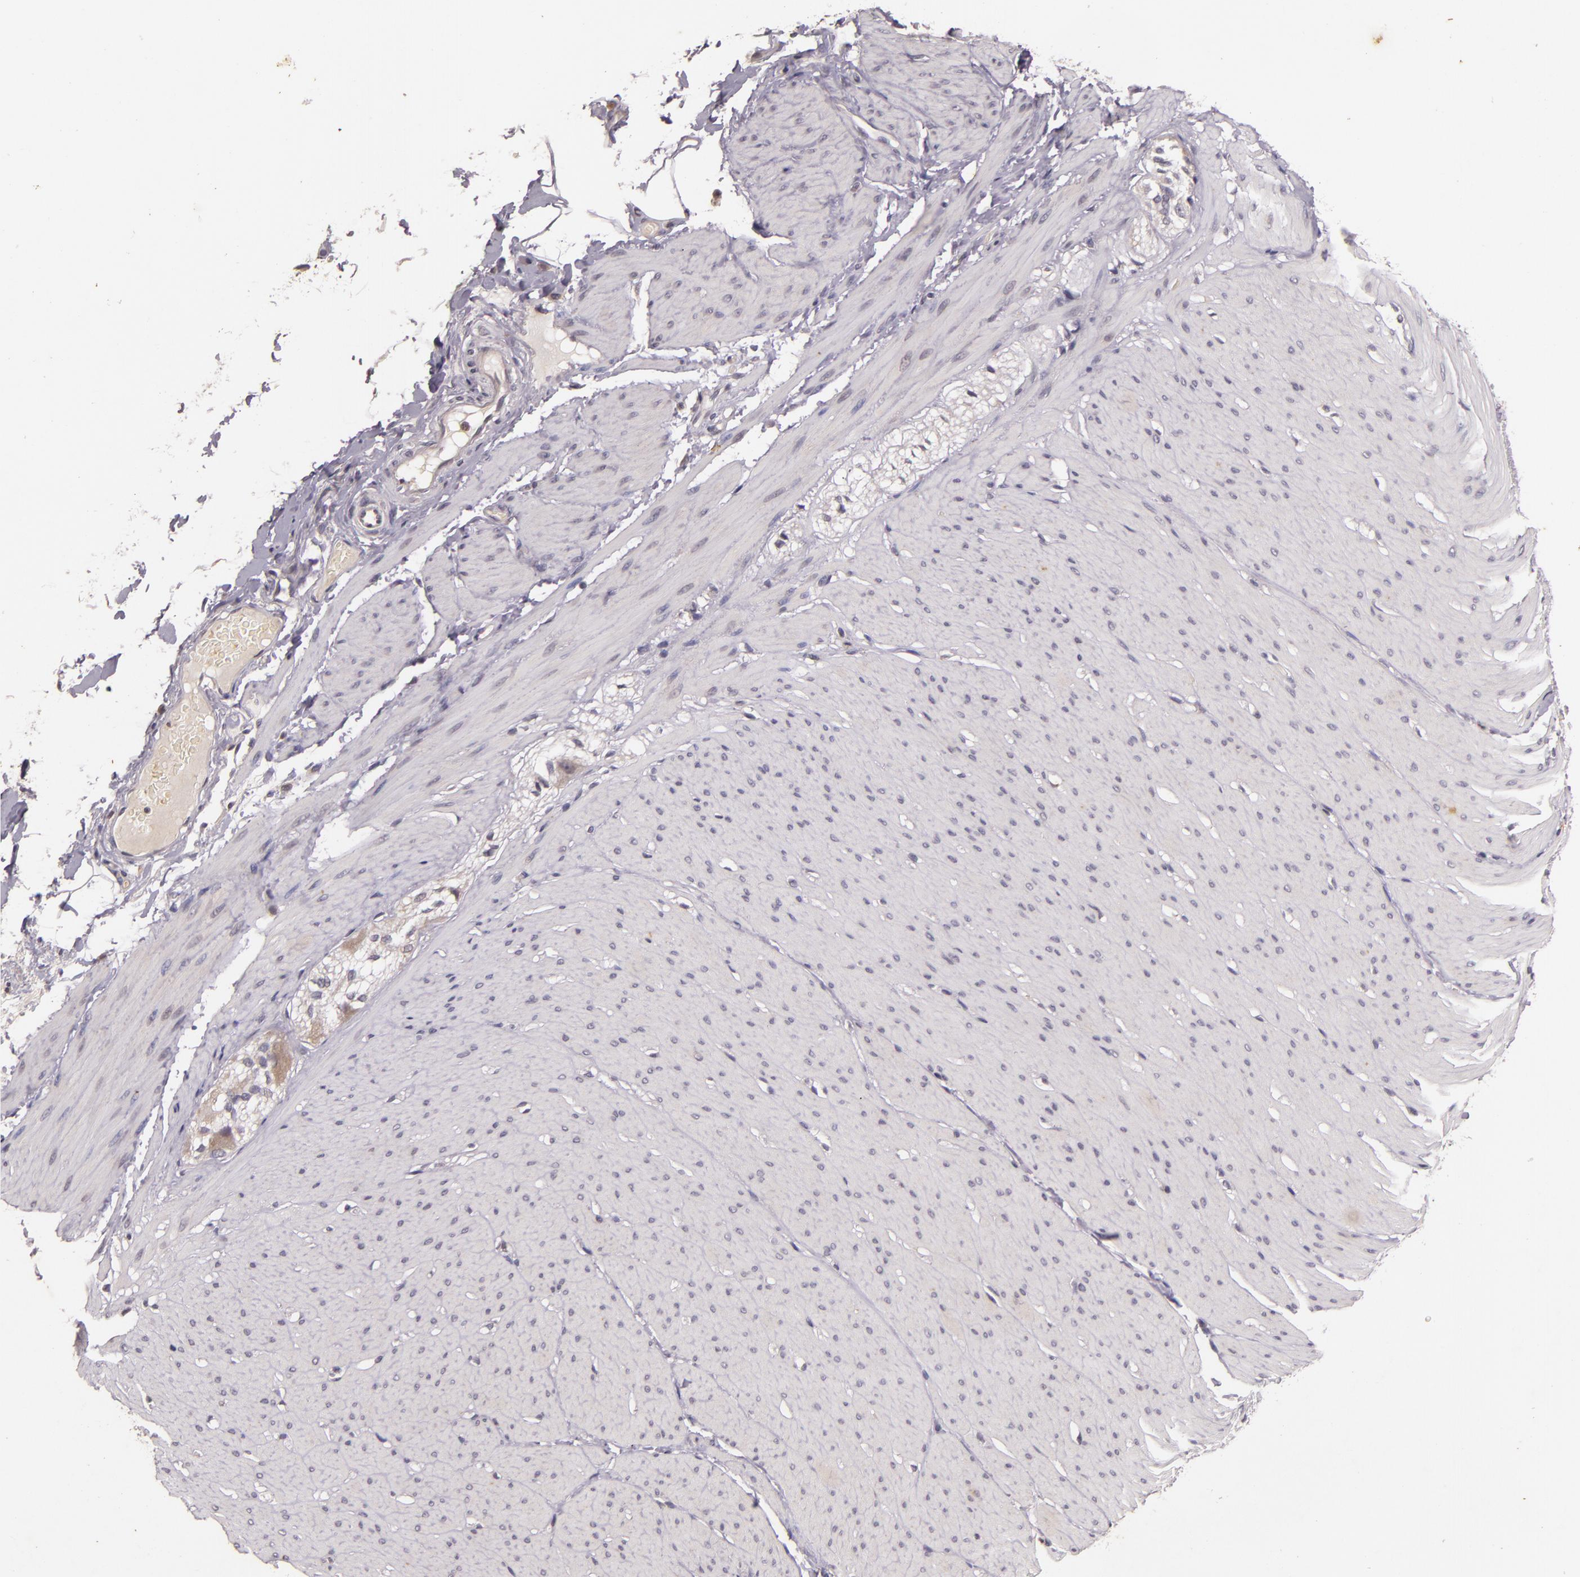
{"staining": {"intensity": "negative", "quantity": "none", "location": "none"}, "tissue": "smooth muscle", "cell_type": "Smooth muscle cells", "image_type": "normal", "snomed": [{"axis": "morphology", "description": "Normal tissue, NOS"}, {"axis": "topography", "description": "Smooth muscle"}, {"axis": "topography", "description": "Colon"}], "caption": "A high-resolution image shows immunohistochemistry (IHC) staining of benign smooth muscle, which exhibits no significant expression in smooth muscle cells. Brightfield microscopy of immunohistochemistry (IHC) stained with DAB (3,3'-diaminobenzidine) (brown) and hematoxylin (blue), captured at high magnification.", "gene": "TFF1", "patient": {"sex": "male", "age": 67}}